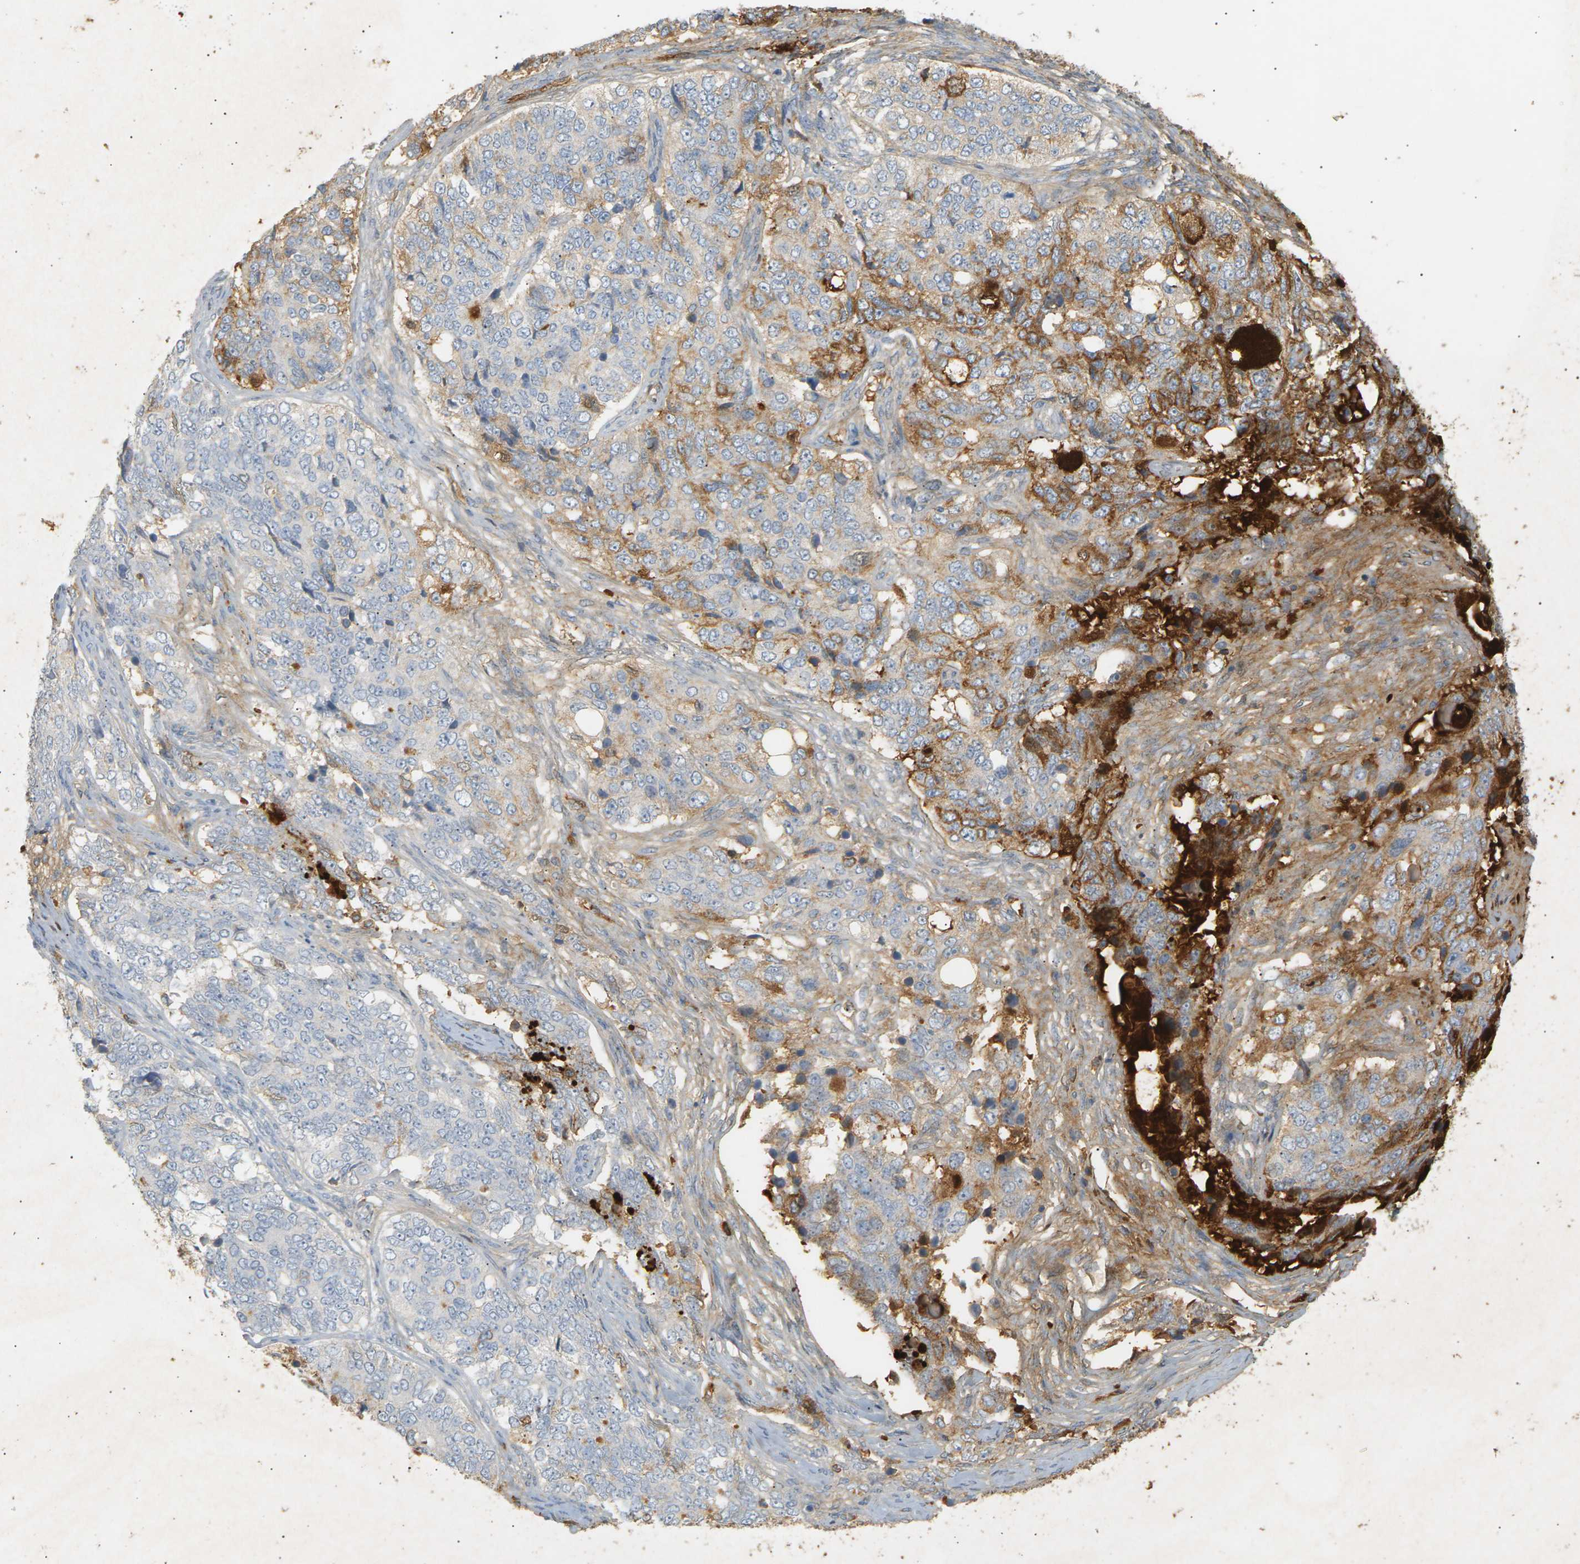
{"staining": {"intensity": "moderate", "quantity": "<25%", "location": "cytoplasmic/membranous"}, "tissue": "ovarian cancer", "cell_type": "Tumor cells", "image_type": "cancer", "snomed": [{"axis": "morphology", "description": "Carcinoma, endometroid"}, {"axis": "topography", "description": "Ovary"}], "caption": "Protein analysis of ovarian cancer tissue exhibits moderate cytoplasmic/membranous expression in about <25% of tumor cells.", "gene": "IGLC3", "patient": {"sex": "female", "age": 51}}